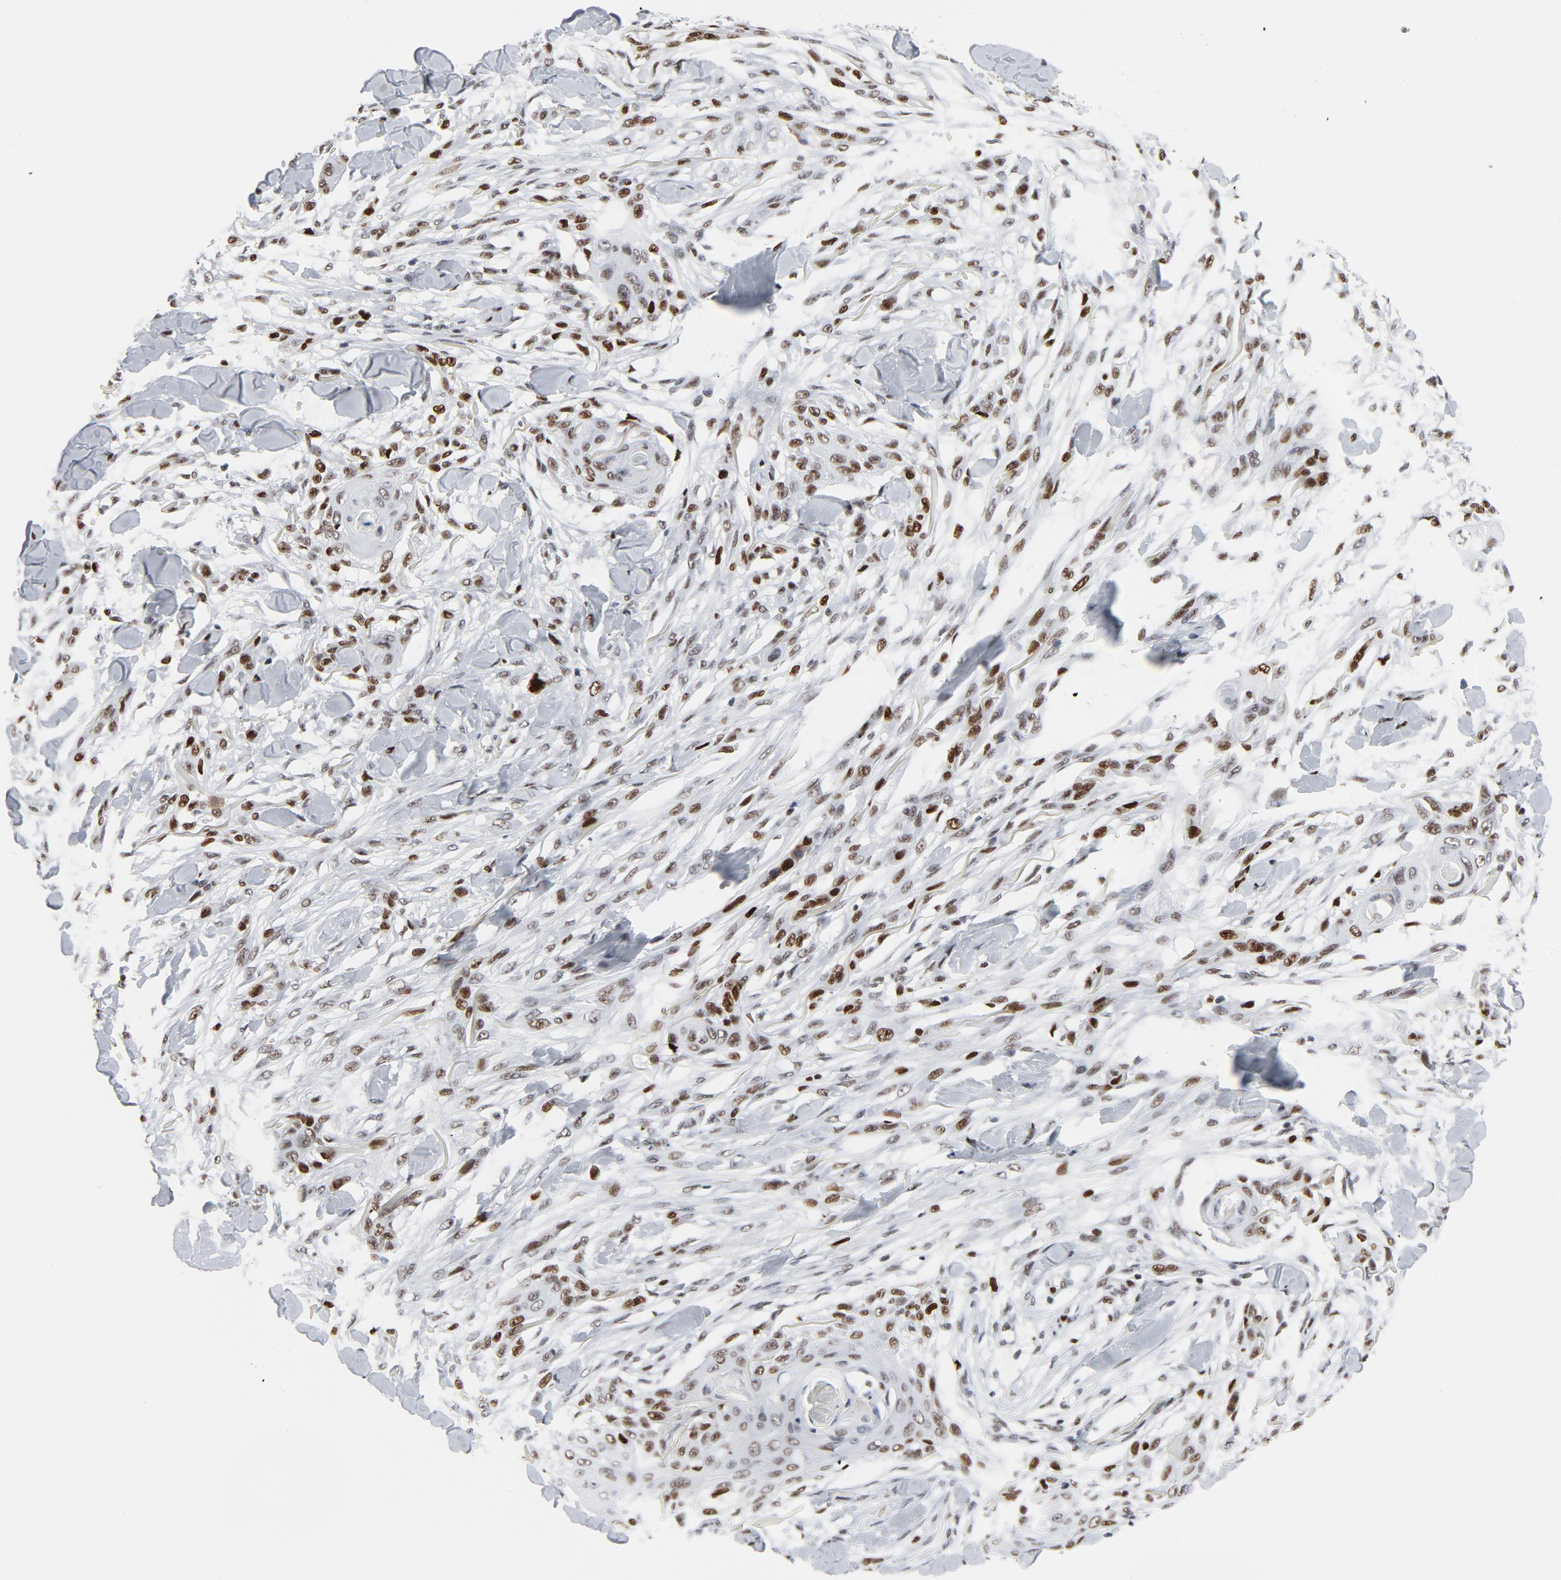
{"staining": {"intensity": "moderate", "quantity": ">75%", "location": "nuclear"}, "tissue": "skin cancer", "cell_type": "Tumor cells", "image_type": "cancer", "snomed": [{"axis": "morphology", "description": "Normal tissue, NOS"}, {"axis": "morphology", "description": "Squamous cell carcinoma, NOS"}, {"axis": "topography", "description": "Skin"}], "caption": "A medium amount of moderate nuclear staining is identified in approximately >75% of tumor cells in skin squamous cell carcinoma tissue.", "gene": "POLD1", "patient": {"sex": "female", "age": 59}}